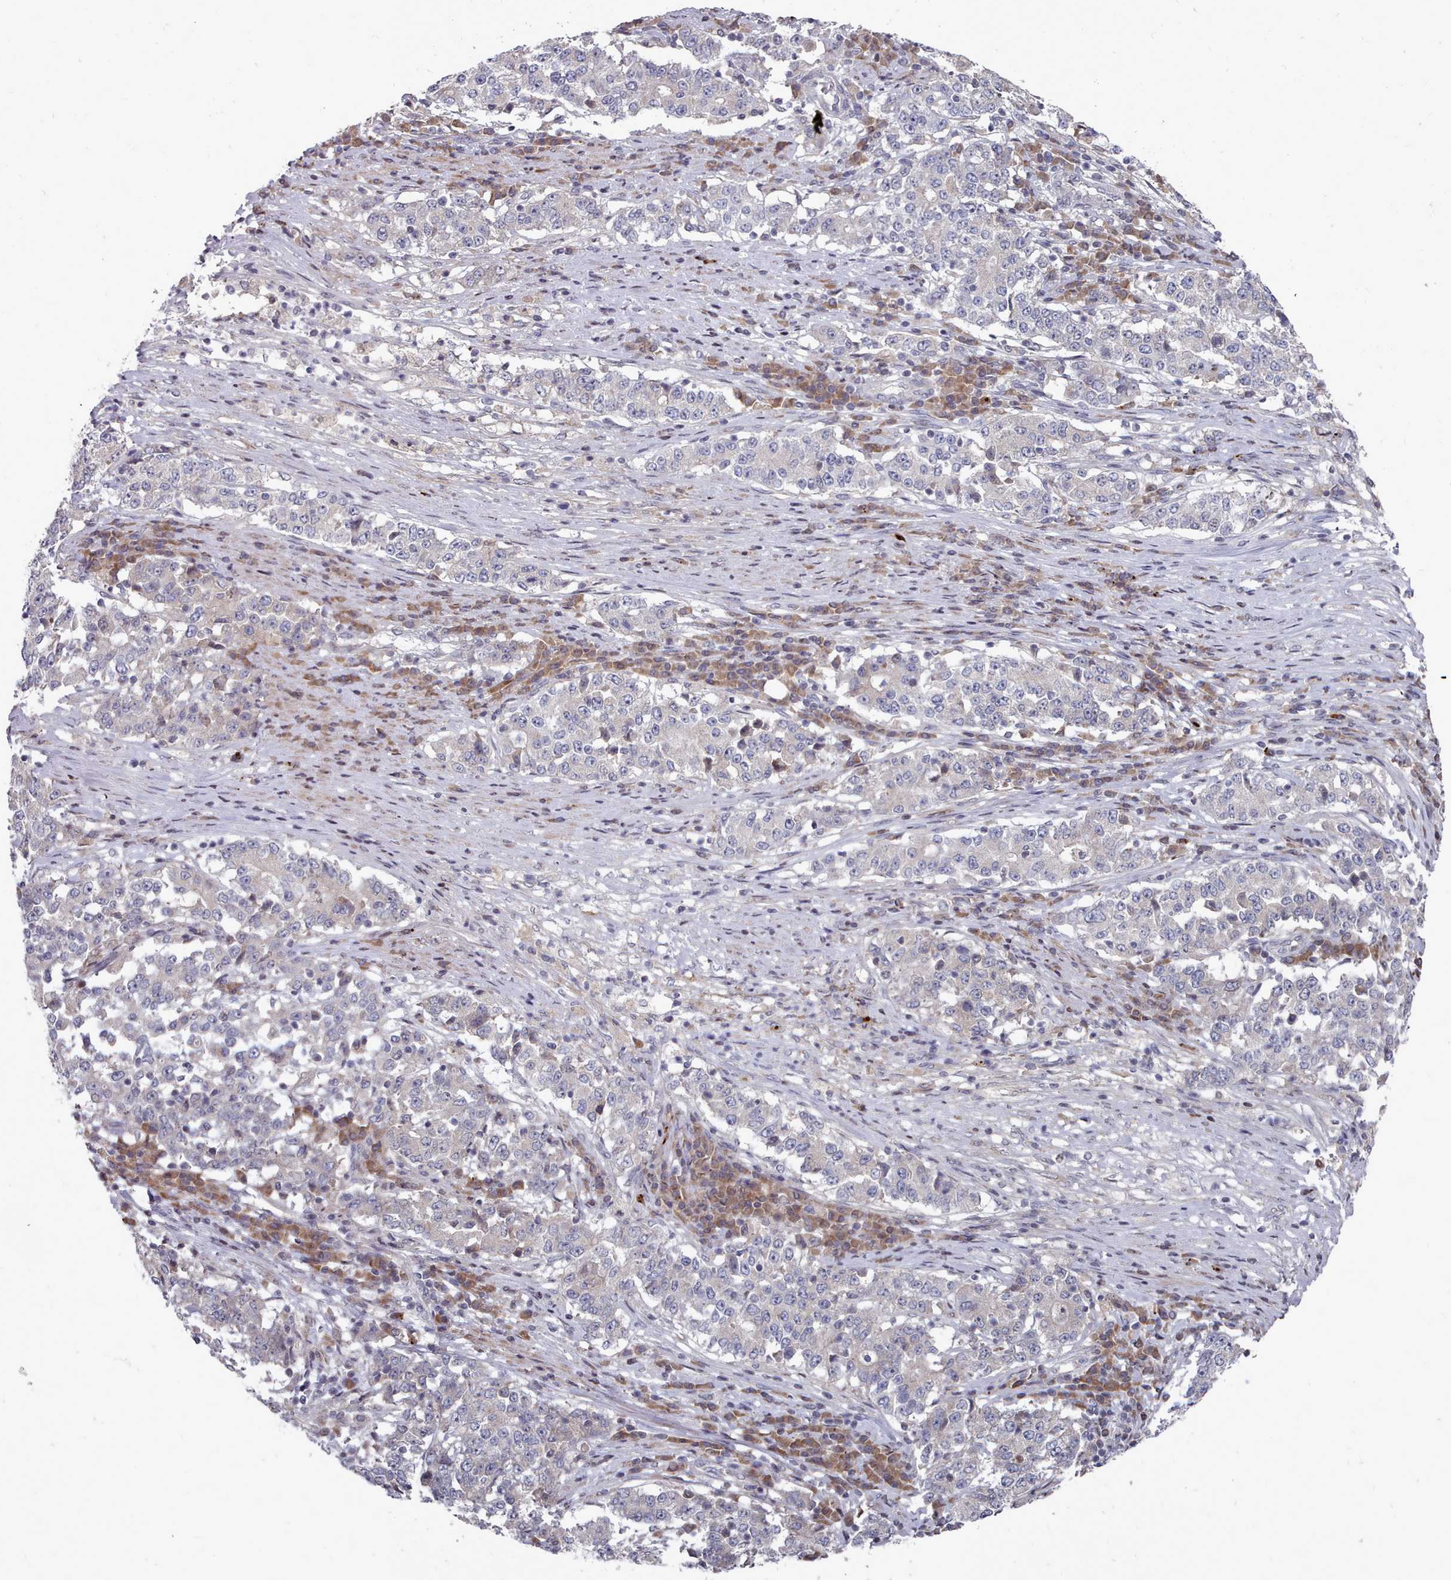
{"staining": {"intensity": "negative", "quantity": "none", "location": "none"}, "tissue": "stomach cancer", "cell_type": "Tumor cells", "image_type": "cancer", "snomed": [{"axis": "morphology", "description": "Adenocarcinoma, NOS"}, {"axis": "topography", "description": "Stomach"}], "caption": "There is no significant staining in tumor cells of stomach cancer (adenocarcinoma).", "gene": "ACKR3", "patient": {"sex": "male", "age": 59}}